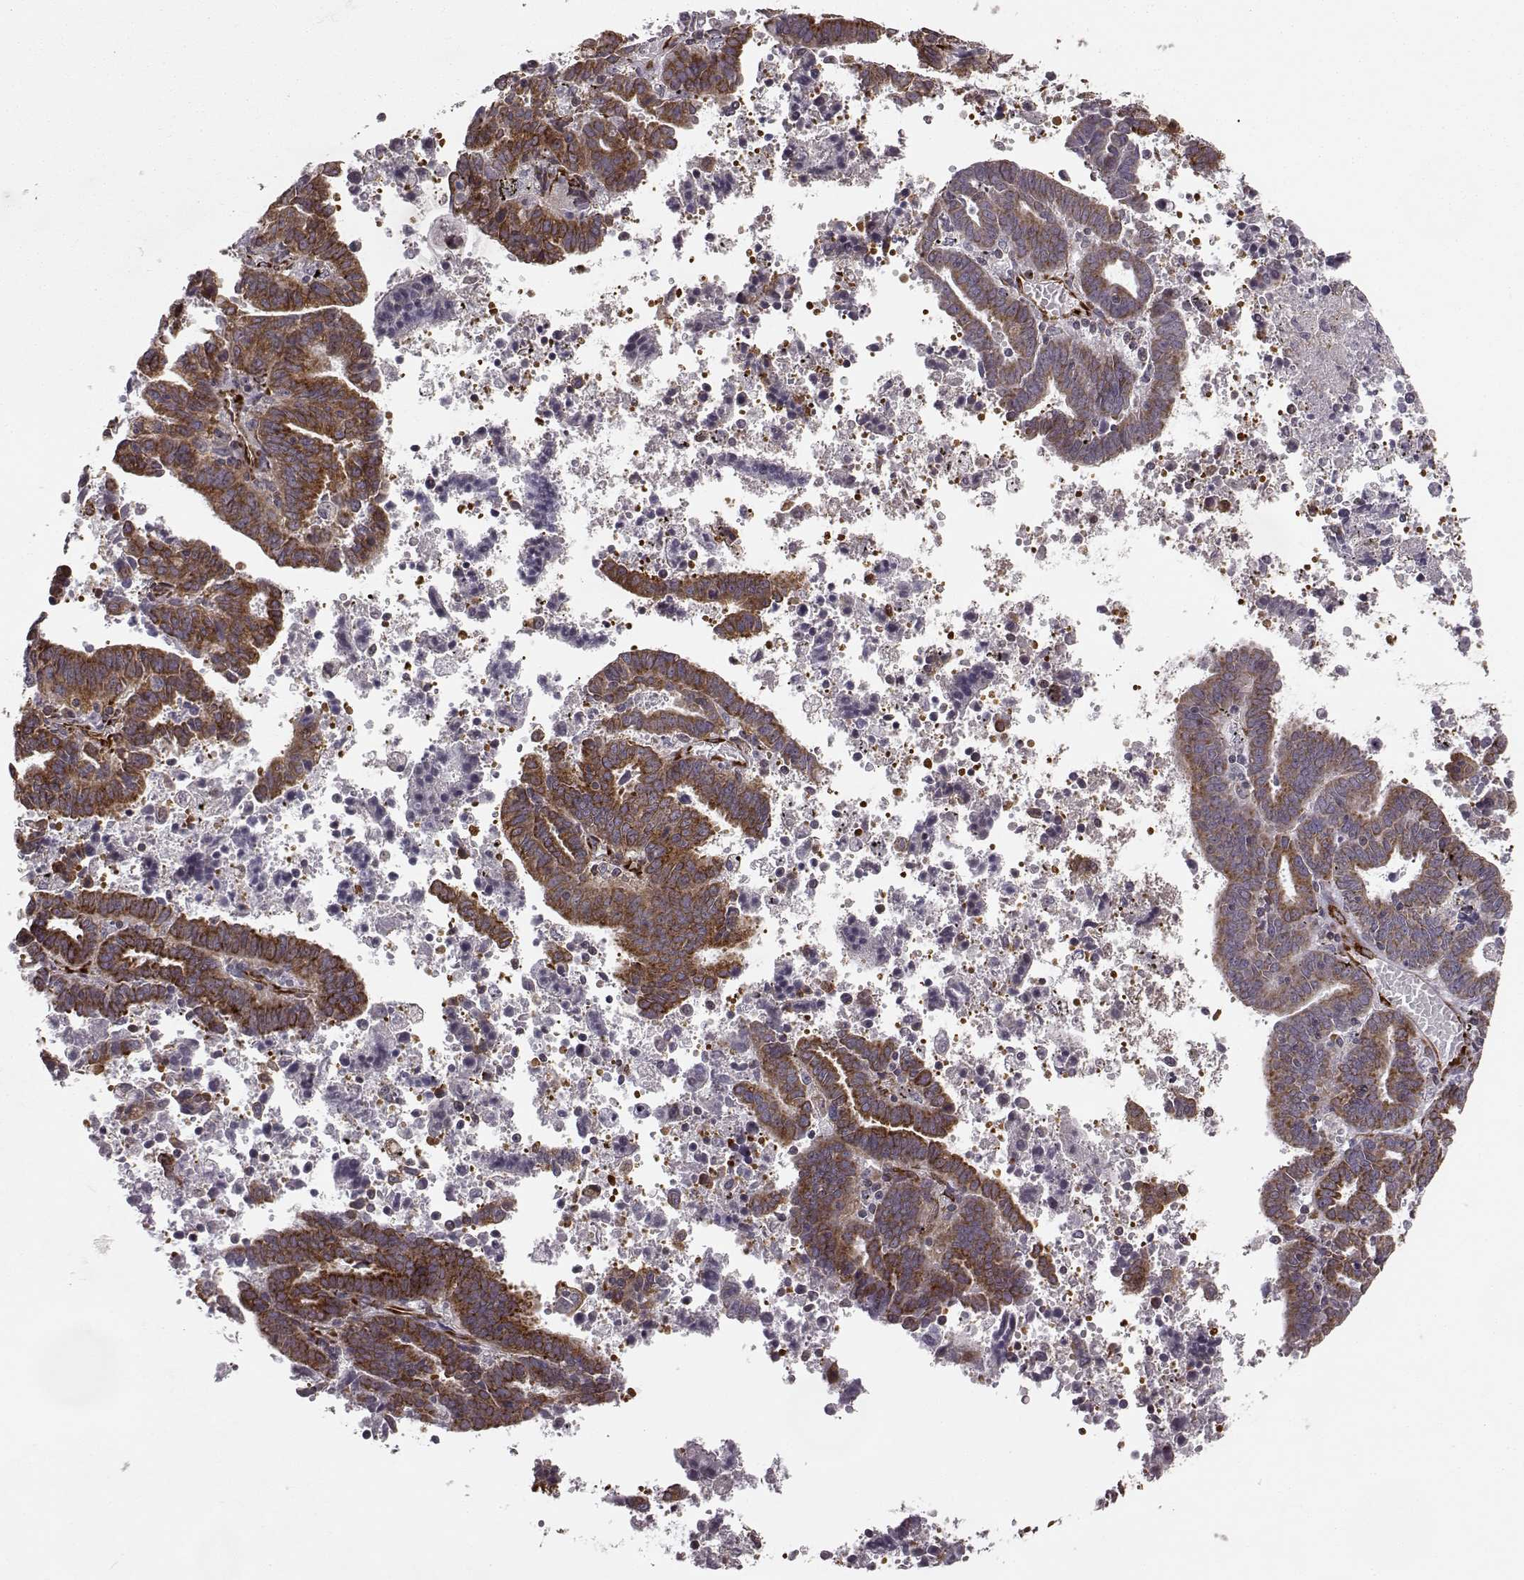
{"staining": {"intensity": "strong", "quantity": ">75%", "location": "cytoplasmic/membranous"}, "tissue": "endometrial cancer", "cell_type": "Tumor cells", "image_type": "cancer", "snomed": [{"axis": "morphology", "description": "Adenocarcinoma, NOS"}, {"axis": "topography", "description": "Uterus"}], "caption": "This is an image of immunohistochemistry (IHC) staining of endometrial cancer, which shows strong positivity in the cytoplasmic/membranous of tumor cells.", "gene": "TMEM14A", "patient": {"sex": "female", "age": 83}}